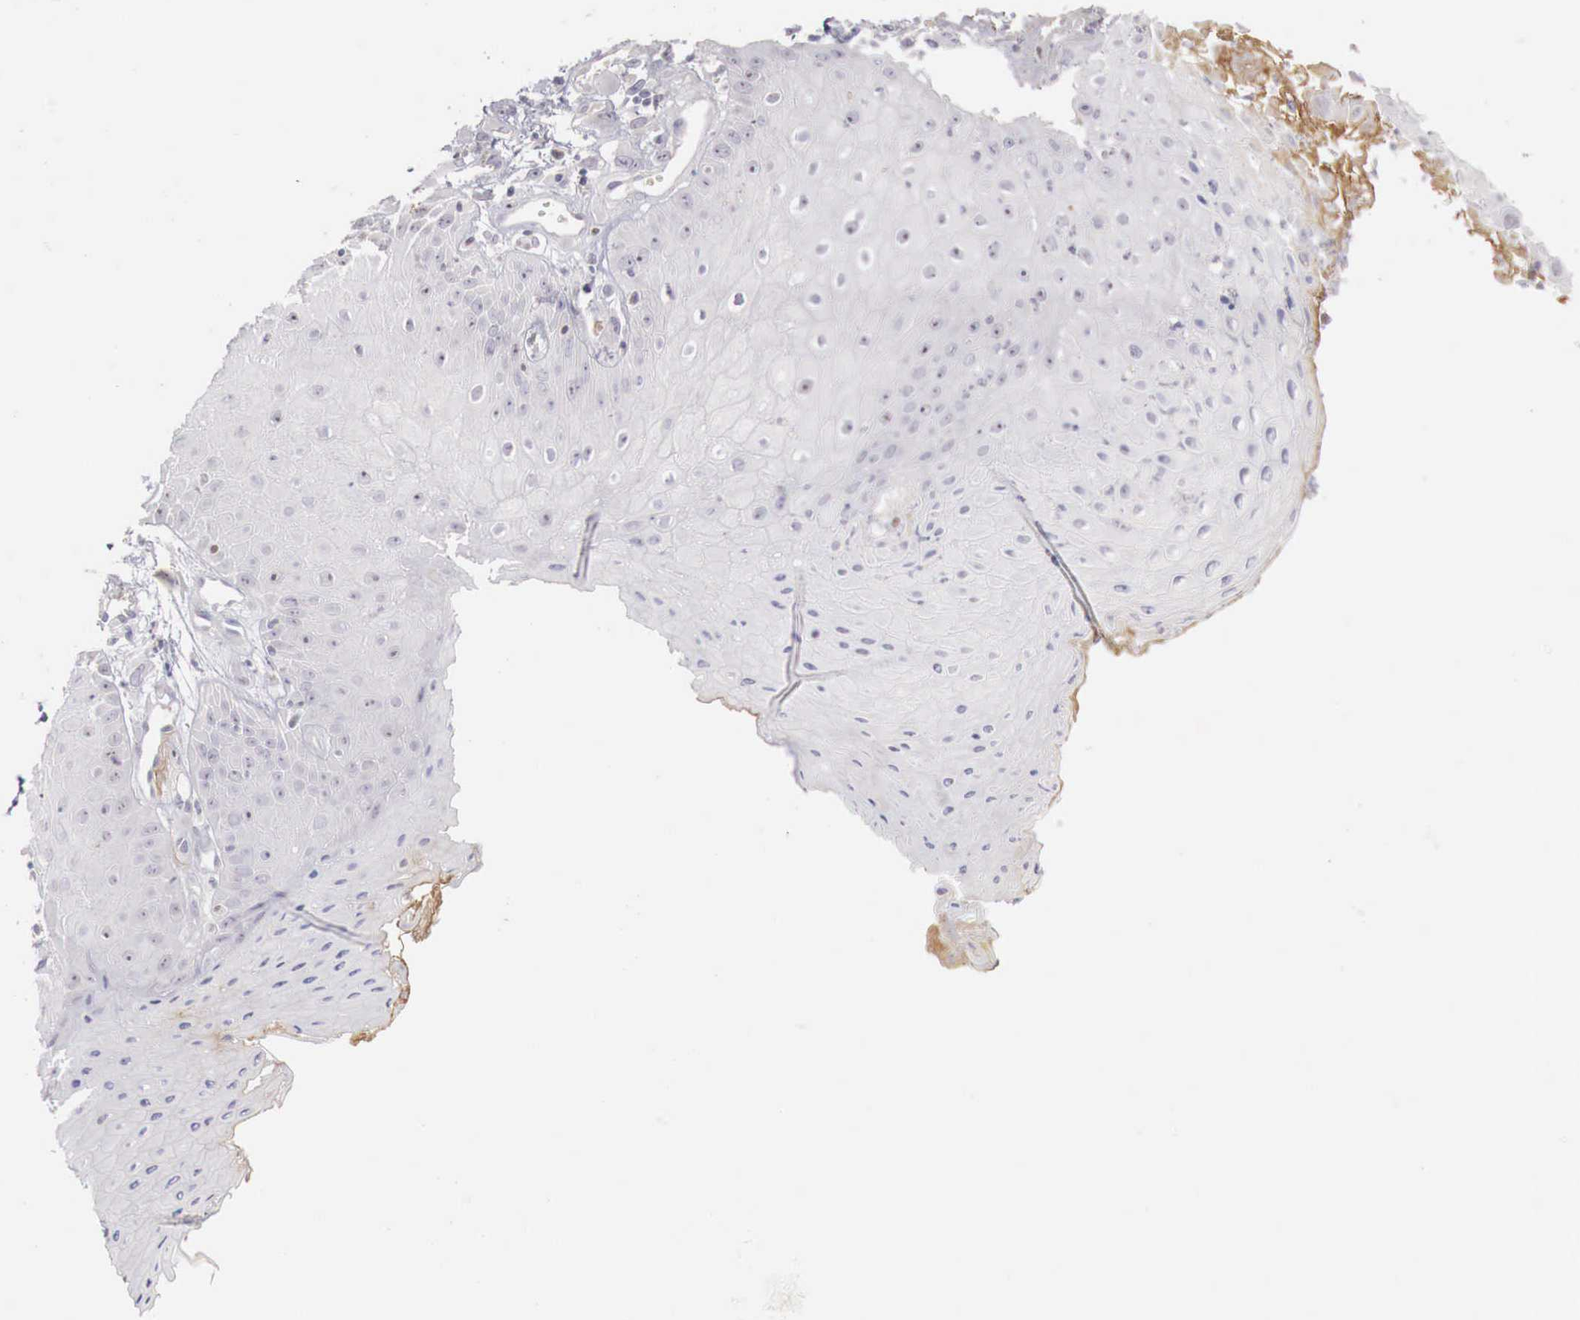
{"staining": {"intensity": "negative", "quantity": "none", "location": "none"}, "tissue": "skin", "cell_type": "Epidermal cells", "image_type": "normal", "snomed": [{"axis": "morphology", "description": "Normal tissue, NOS"}, {"axis": "topography", "description": "Skin"}, {"axis": "topography", "description": "Anal"}], "caption": "DAB immunohistochemical staining of benign human skin exhibits no significant expression in epidermal cells. The staining was performed using DAB to visualize the protein expression in brown, while the nuclei were stained in blue with hematoxylin (Magnification: 20x).", "gene": "GATA1", "patient": {"sex": "male", "age": 61}}